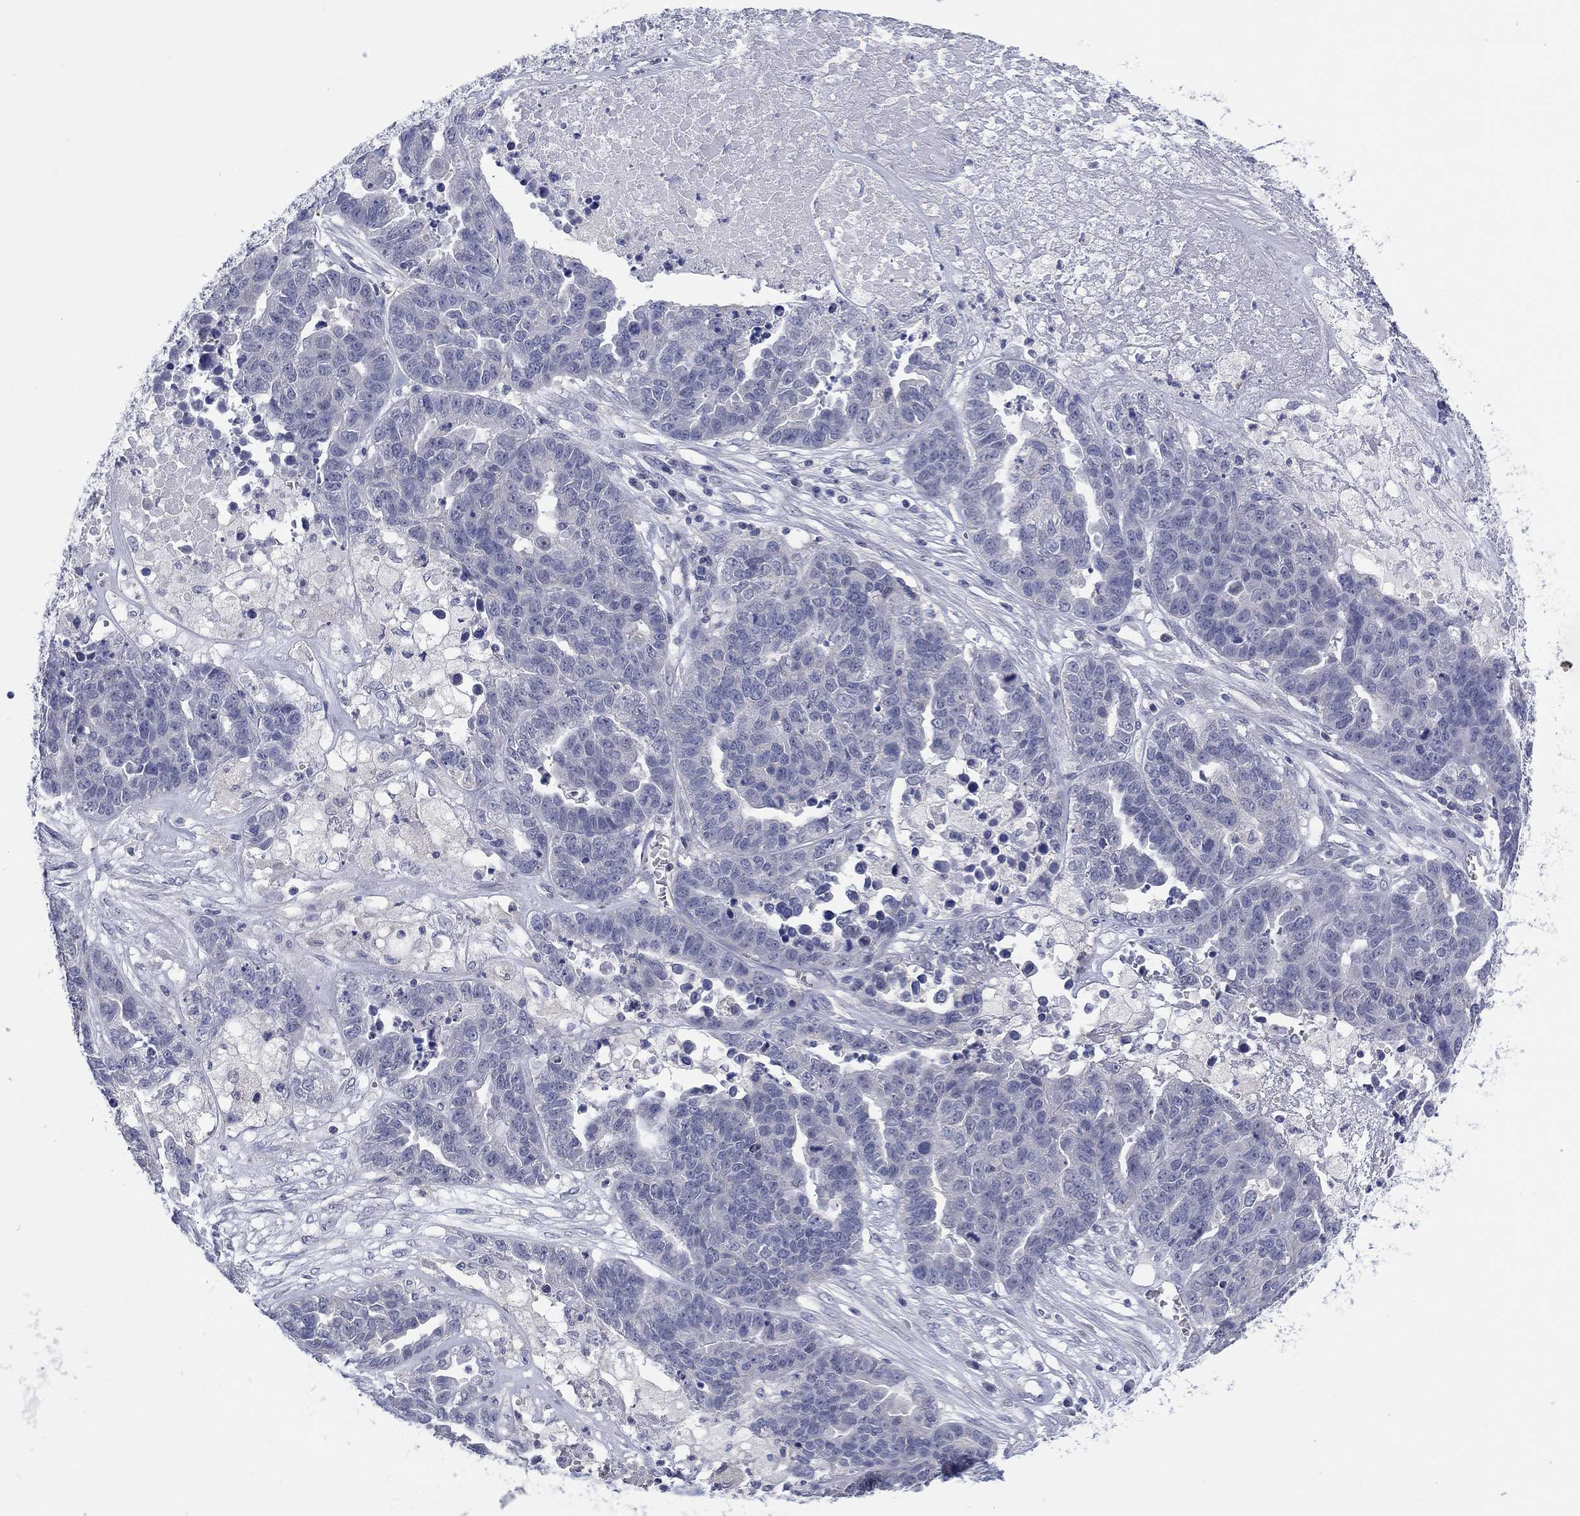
{"staining": {"intensity": "negative", "quantity": "none", "location": "none"}, "tissue": "ovarian cancer", "cell_type": "Tumor cells", "image_type": "cancer", "snomed": [{"axis": "morphology", "description": "Cystadenocarcinoma, serous, NOS"}, {"axis": "topography", "description": "Ovary"}], "caption": "This is a image of immunohistochemistry staining of serous cystadenocarcinoma (ovarian), which shows no expression in tumor cells.", "gene": "FER1L6", "patient": {"sex": "female", "age": 87}}